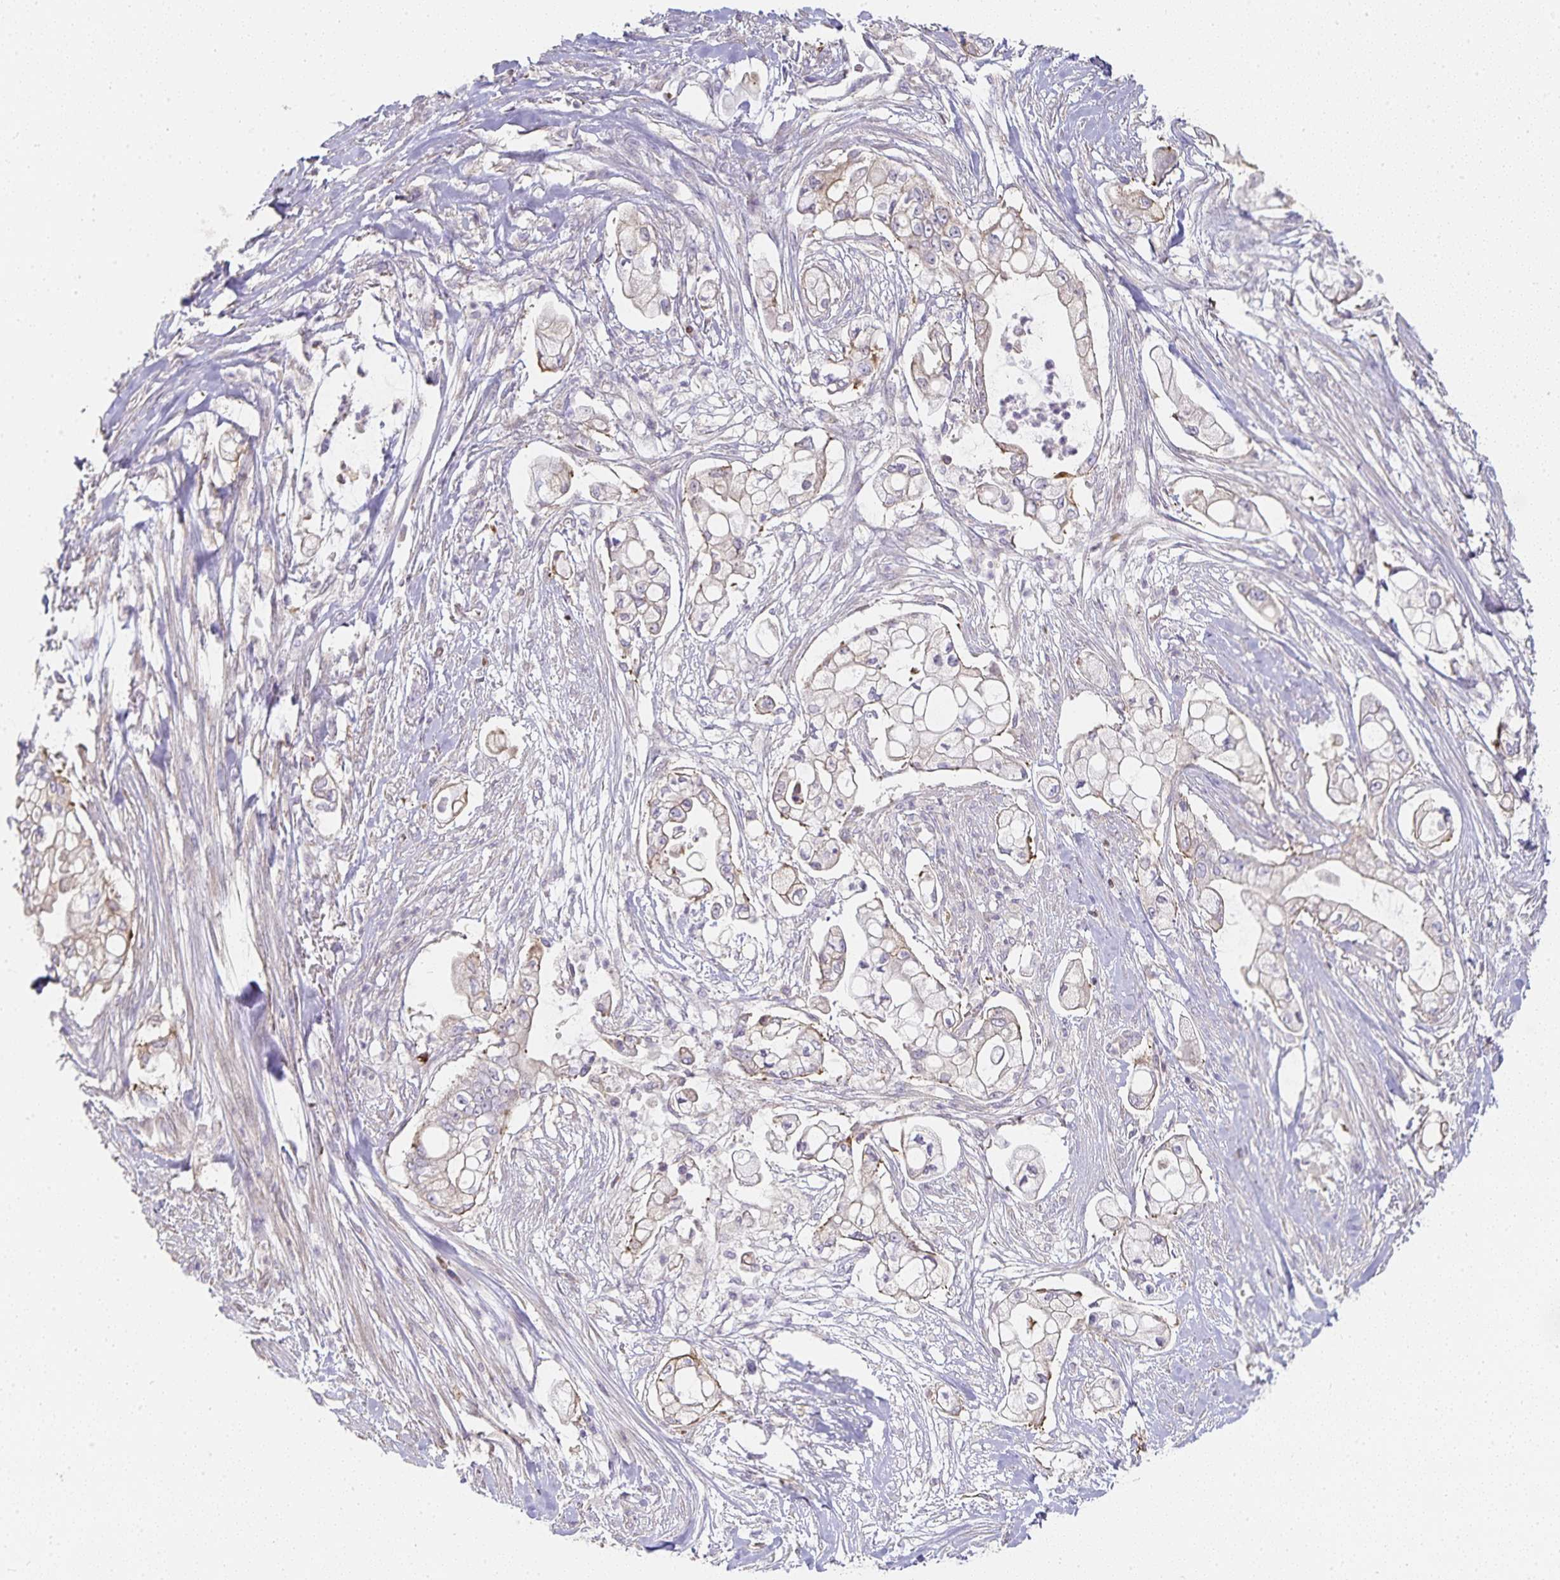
{"staining": {"intensity": "moderate", "quantity": "25%-75%", "location": "cytoplasmic/membranous"}, "tissue": "pancreatic cancer", "cell_type": "Tumor cells", "image_type": "cancer", "snomed": [{"axis": "morphology", "description": "Adenocarcinoma, NOS"}, {"axis": "topography", "description": "Pancreas"}], "caption": "Tumor cells display moderate cytoplasmic/membranous expression in approximately 25%-75% of cells in adenocarcinoma (pancreatic).", "gene": "GATA3", "patient": {"sex": "female", "age": 69}}